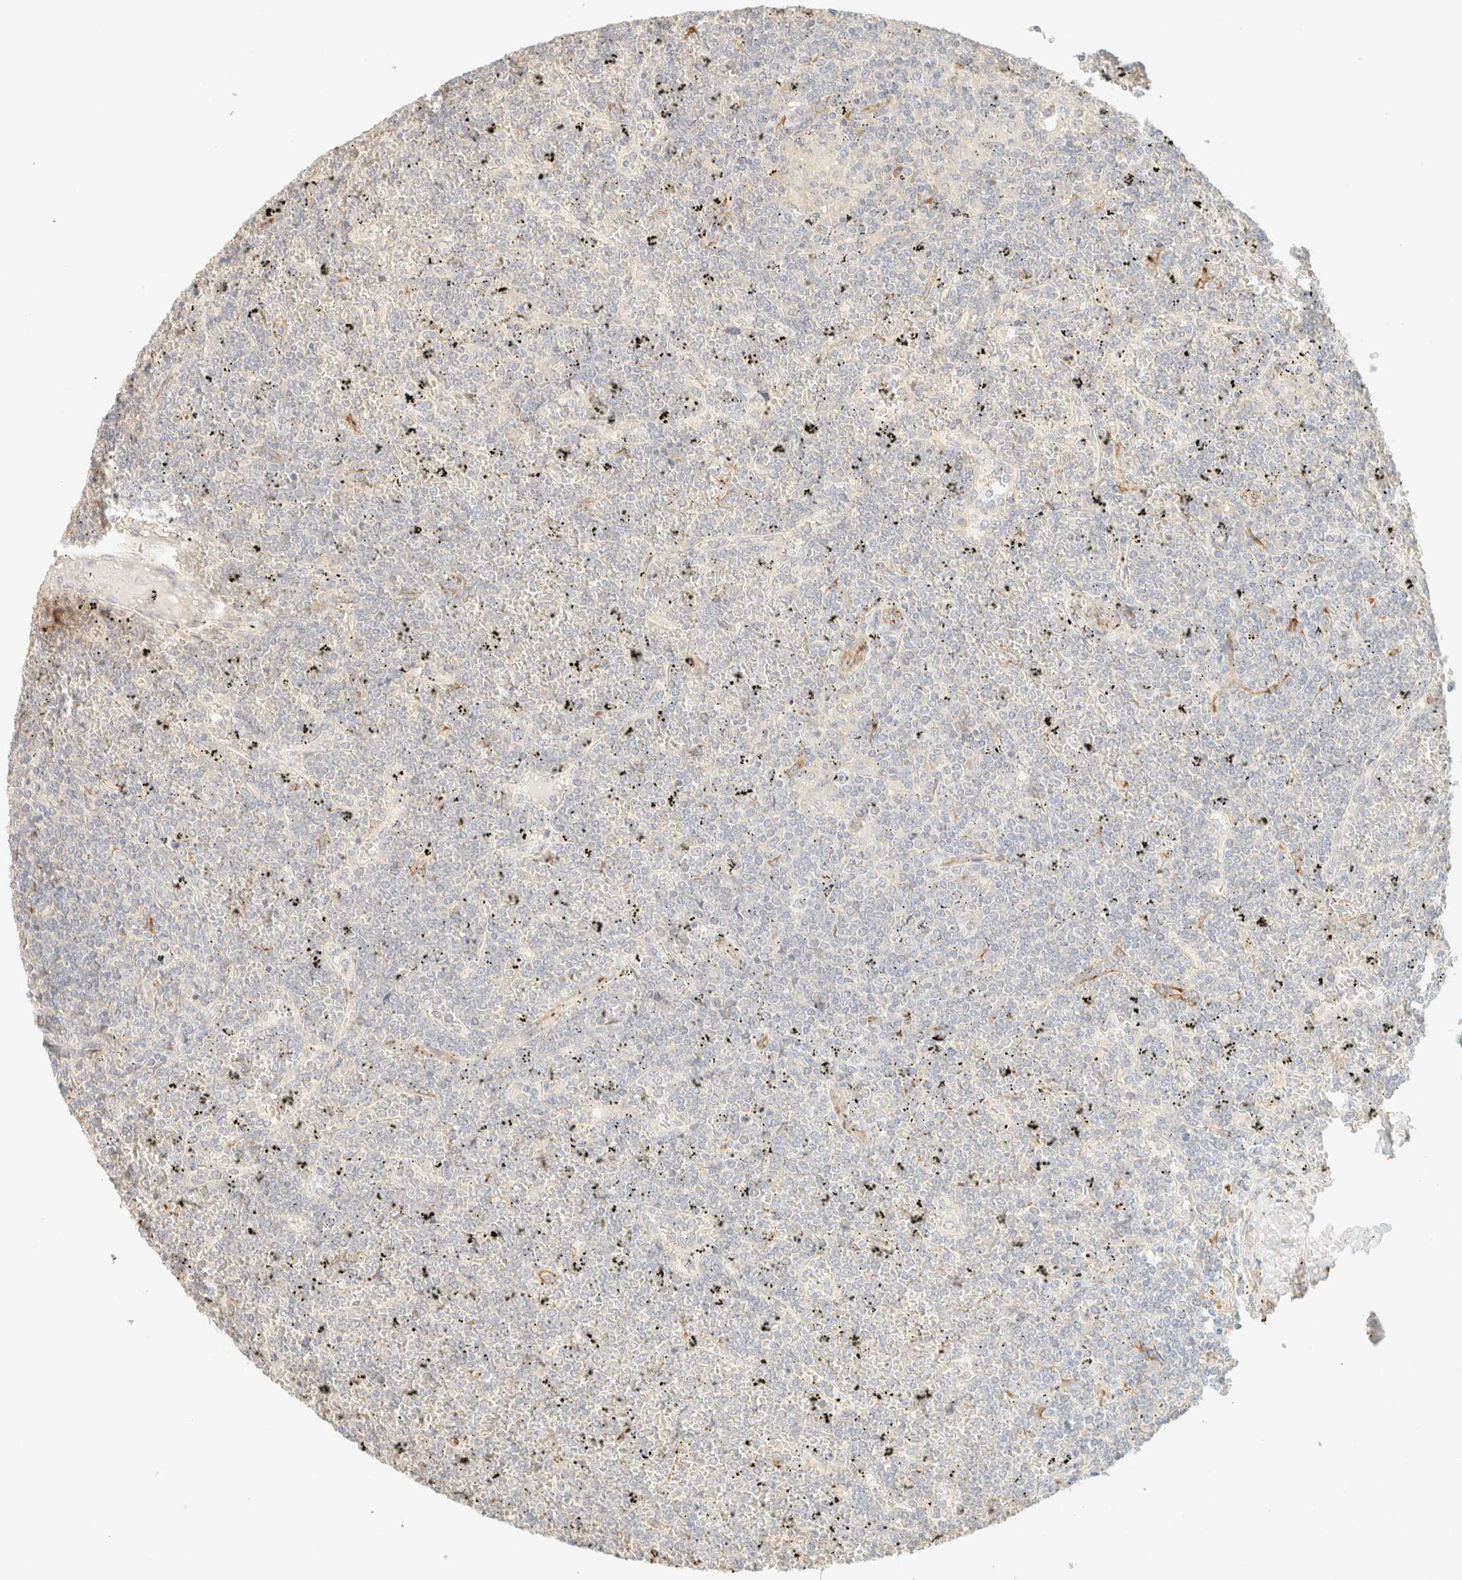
{"staining": {"intensity": "negative", "quantity": "none", "location": "none"}, "tissue": "lymphoma", "cell_type": "Tumor cells", "image_type": "cancer", "snomed": [{"axis": "morphology", "description": "Malignant lymphoma, non-Hodgkin's type, Low grade"}, {"axis": "topography", "description": "Spleen"}], "caption": "Tumor cells show no significant staining in low-grade malignant lymphoma, non-Hodgkin's type.", "gene": "SPARCL1", "patient": {"sex": "female", "age": 19}}